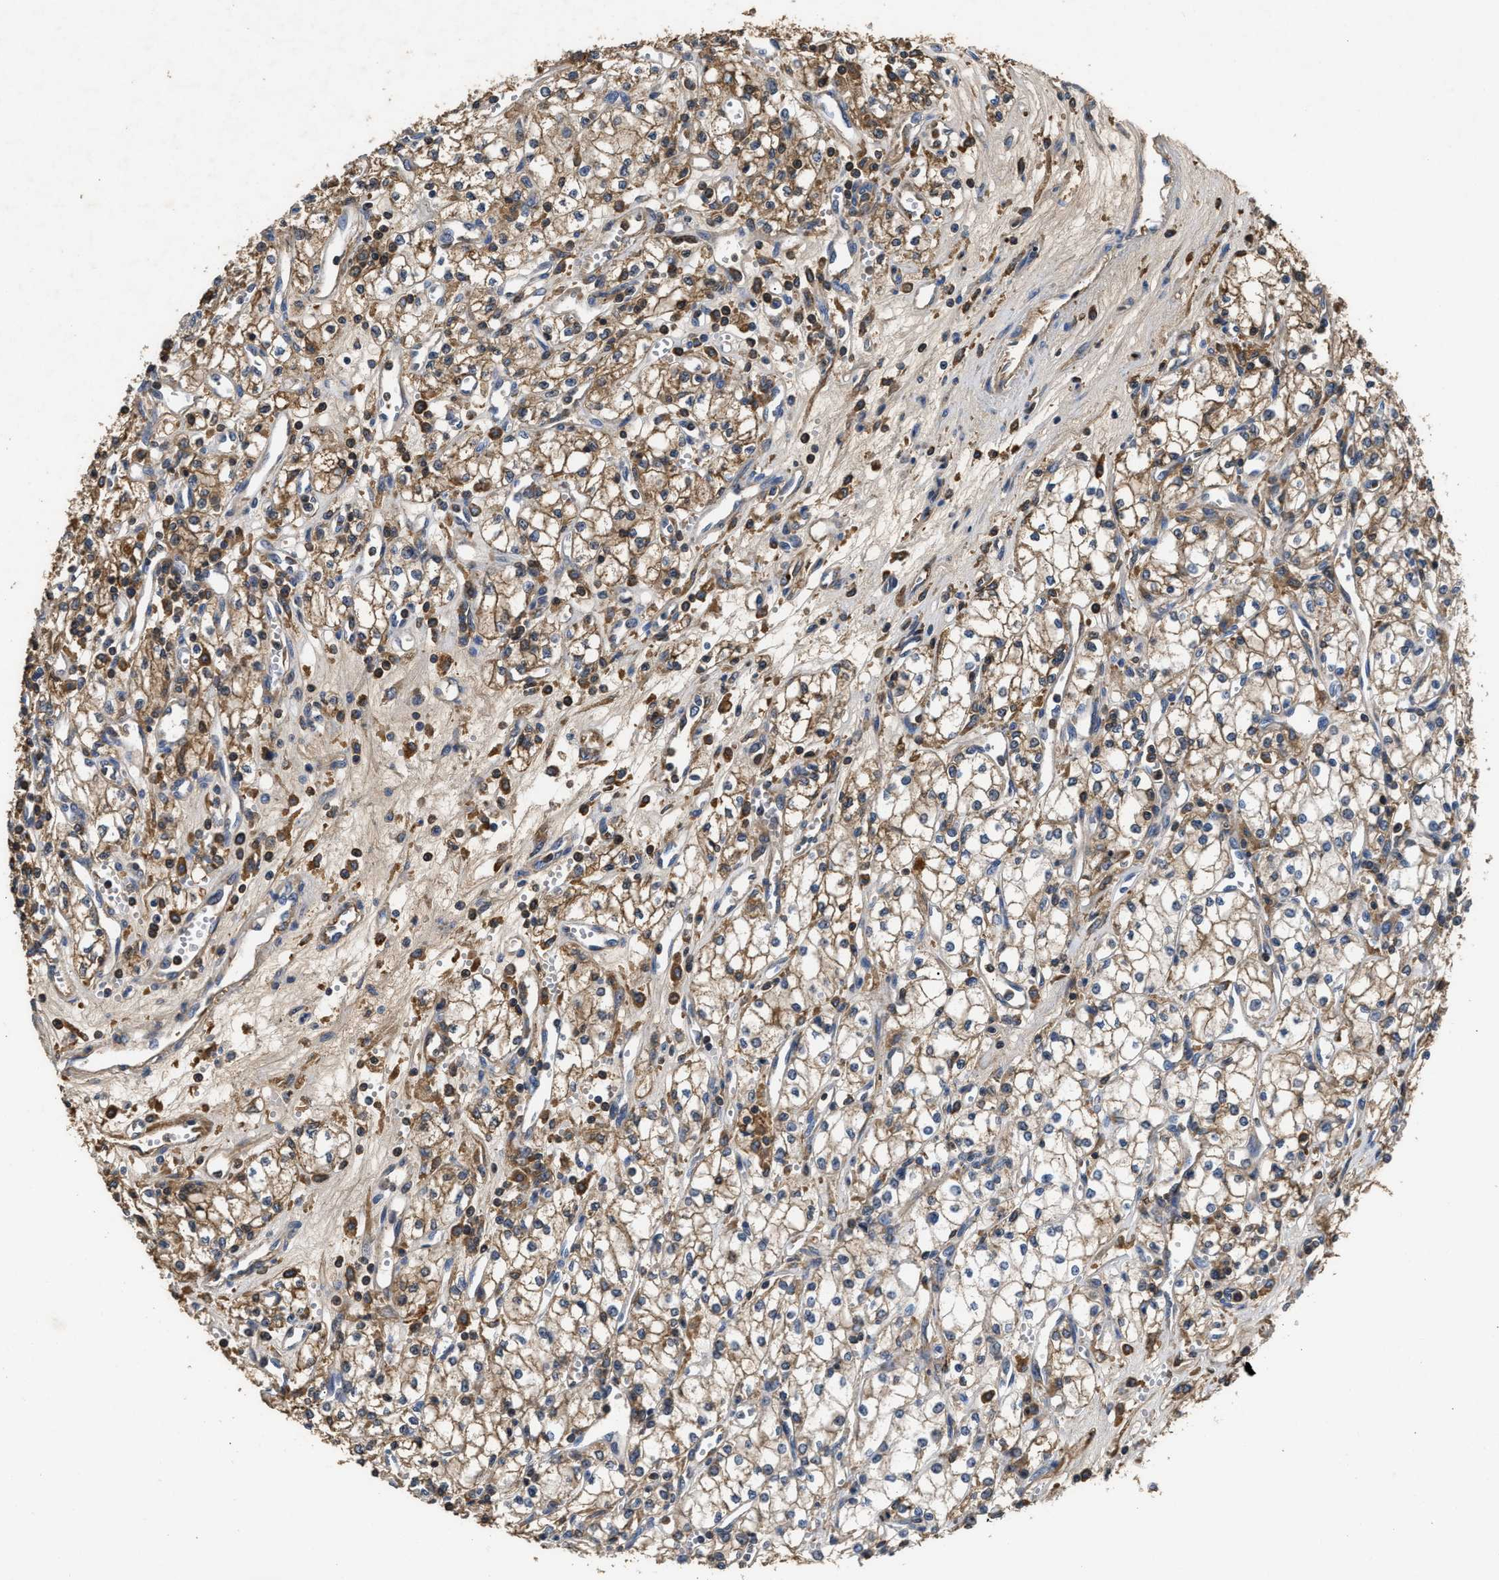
{"staining": {"intensity": "moderate", "quantity": ">75%", "location": "cytoplasmic/membranous"}, "tissue": "renal cancer", "cell_type": "Tumor cells", "image_type": "cancer", "snomed": [{"axis": "morphology", "description": "Adenocarcinoma, NOS"}, {"axis": "topography", "description": "Kidney"}], "caption": "Protein expression analysis of adenocarcinoma (renal) reveals moderate cytoplasmic/membranous positivity in approximately >75% of tumor cells.", "gene": "C3", "patient": {"sex": "male", "age": 59}}